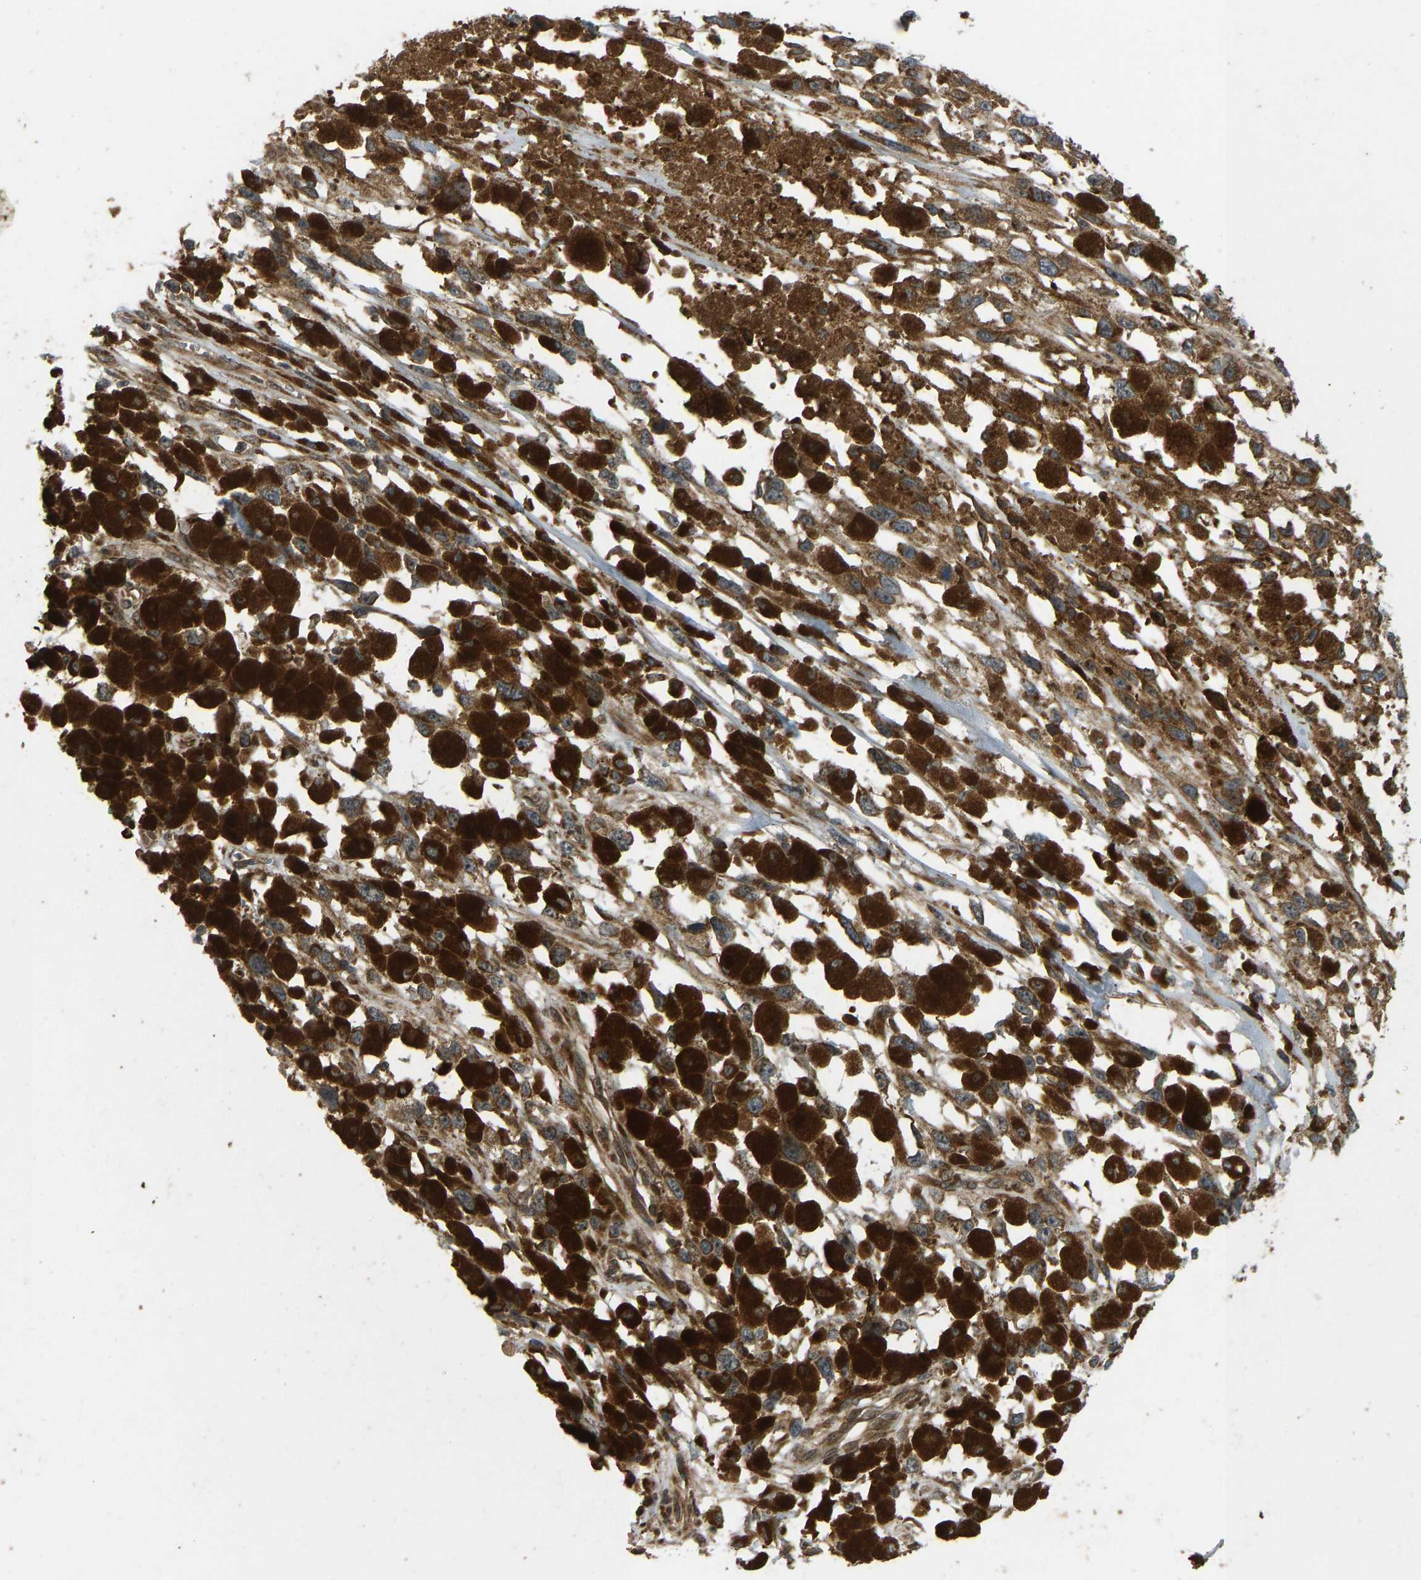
{"staining": {"intensity": "strong", "quantity": ">75%", "location": "cytoplasmic/membranous"}, "tissue": "melanoma", "cell_type": "Tumor cells", "image_type": "cancer", "snomed": [{"axis": "morphology", "description": "Malignant melanoma, Metastatic site"}, {"axis": "topography", "description": "Lymph node"}], "caption": "Malignant melanoma (metastatic site) stained with DAB IHC displays high levels of strong cytoplasmic/membranous staining in approximately >75% of tumor cells.", "gene": "RPN2", "patient": {"sex": "male", "age": 59}}